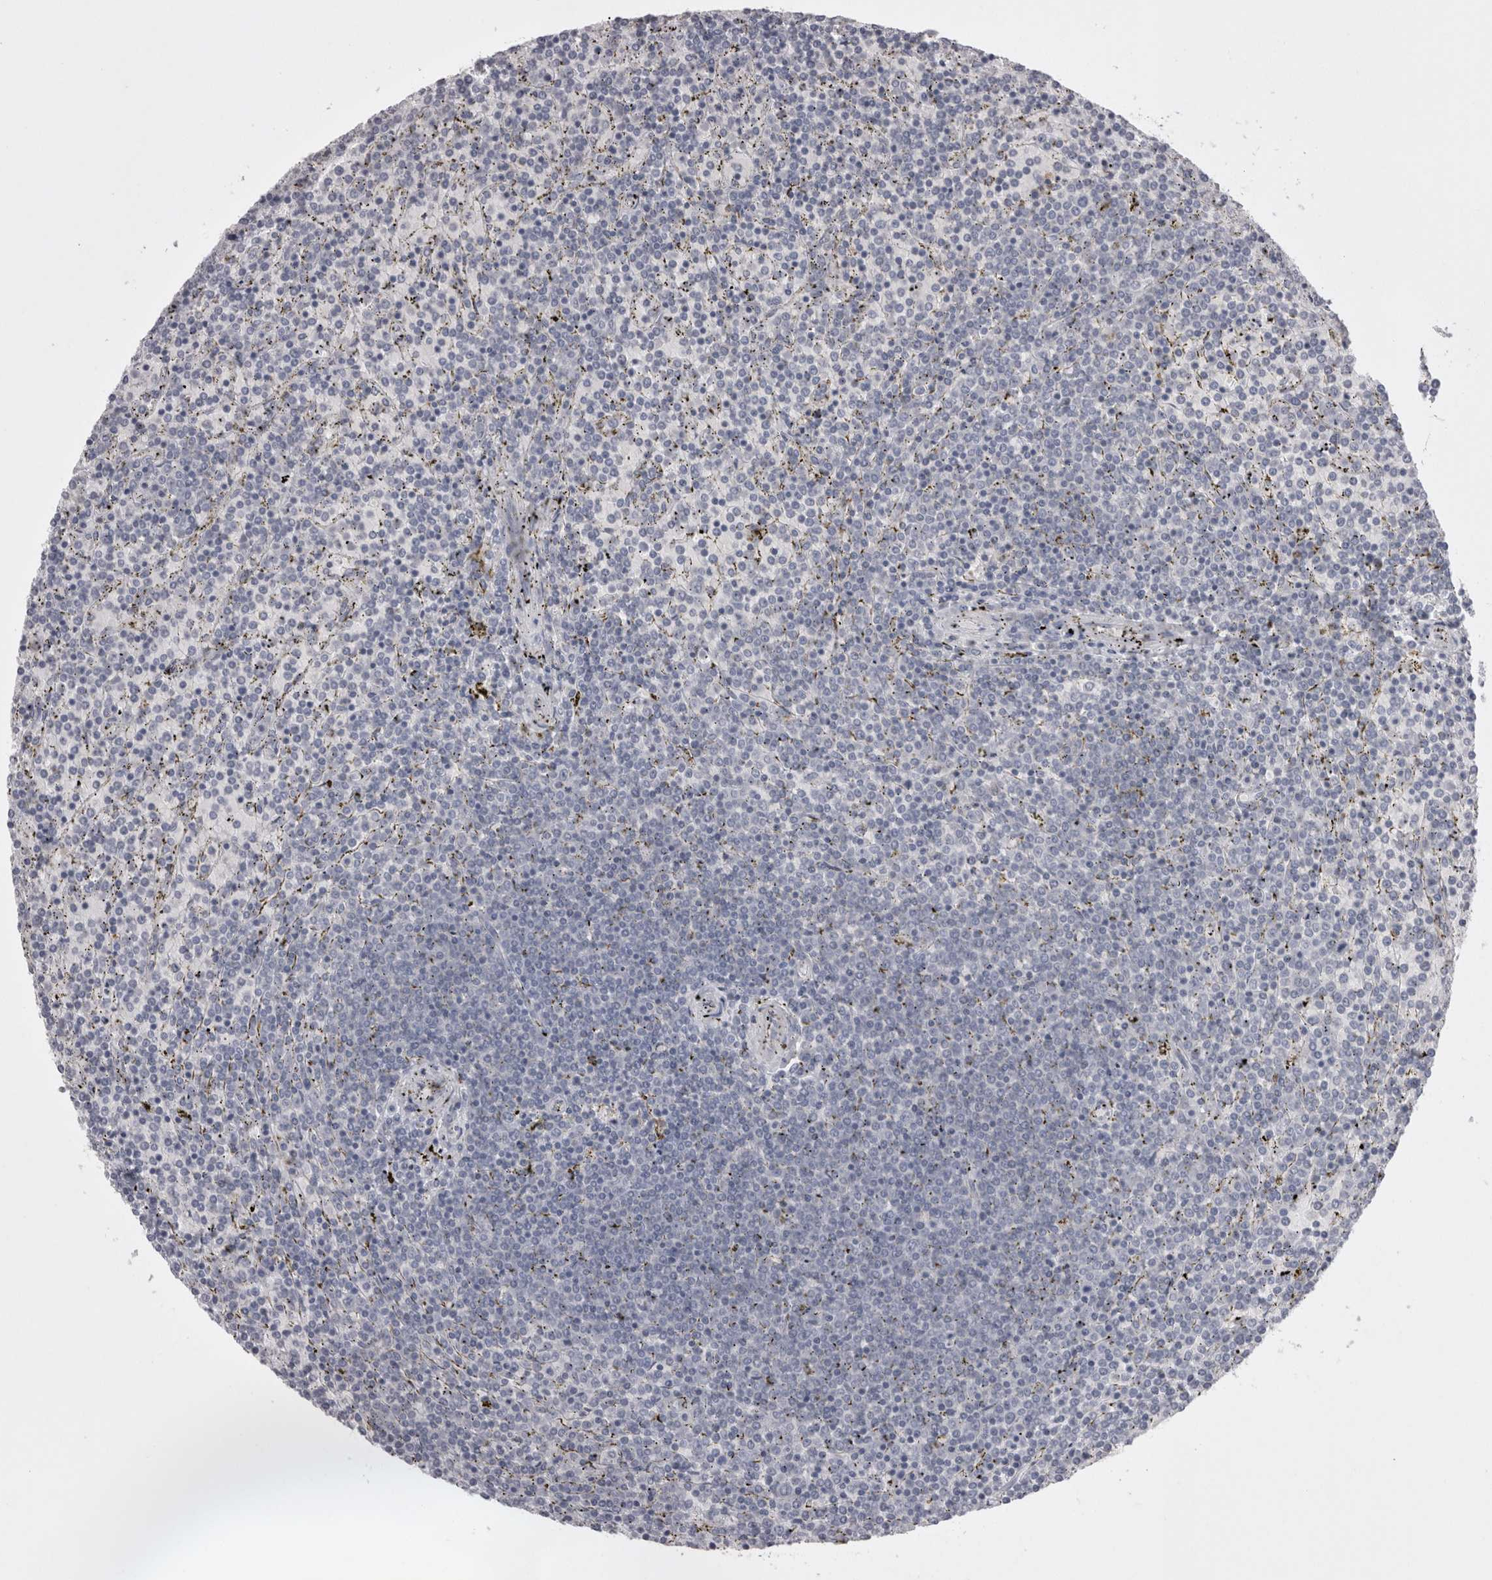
{"staining": {"intensity": "negative", "quantity": "none", "location": "none"}, "tissue": "lymphoma", "cell_type": "Tumor cells", "image_type": "cancer", "snomed": [{"axis": "morphology", "description": "Malignant lymphoma, non-Hodgkin's type, Low grade"}, {"axis": "topography", "description": "Spleen"}], "caption": "The photomicrograph exhibits no significant positivity in tumor cells of lymphoma. (DAB (3,3'-diaminobenzidine) IHC, high magnification).", "gene": "LAX1", "patient": {"sex": "female", "age": 77}}